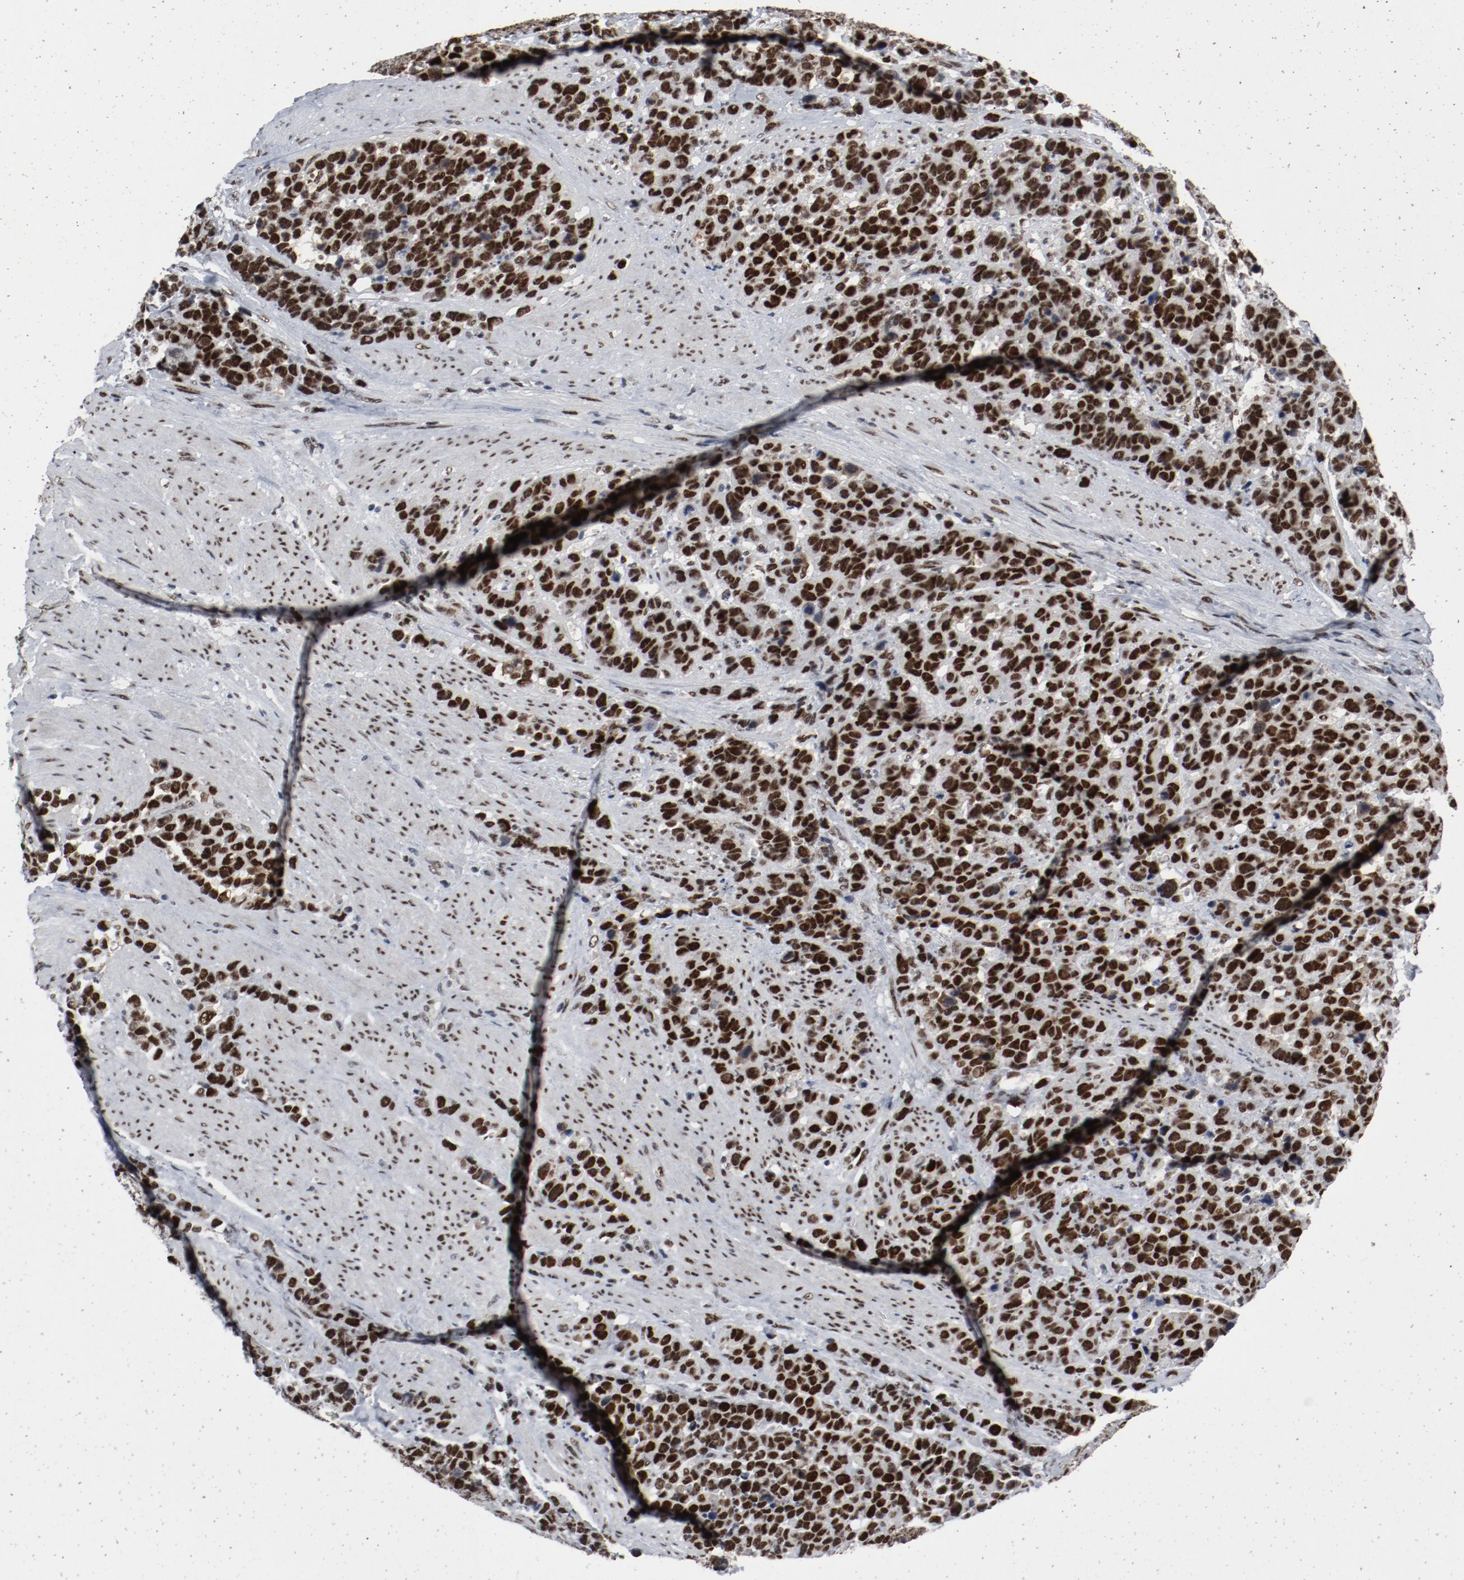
{"staining": {"intensity": "strong", "quantity": ">75%", "location": "nuclear"}, "tissue": "stomach cancer", "cell_type": "Tumor cells", "image_type": "cancer", "snomed": [{"axis": "morphology", "description": "Adenocarcinoma, NOS"}, {"axis": "topography", "description": "Stomach, upper"}], "caption": "Immunohistochemistry of adenocarcinoma (stomach) demonstrates high levels of strong nuclear expression in approximately >75% of tumor cells. (DAB = brown stain, brightfield microscopy at high magnification).", "gene": "JMJD6", "patient": {"sex": "male", "age": 71}}